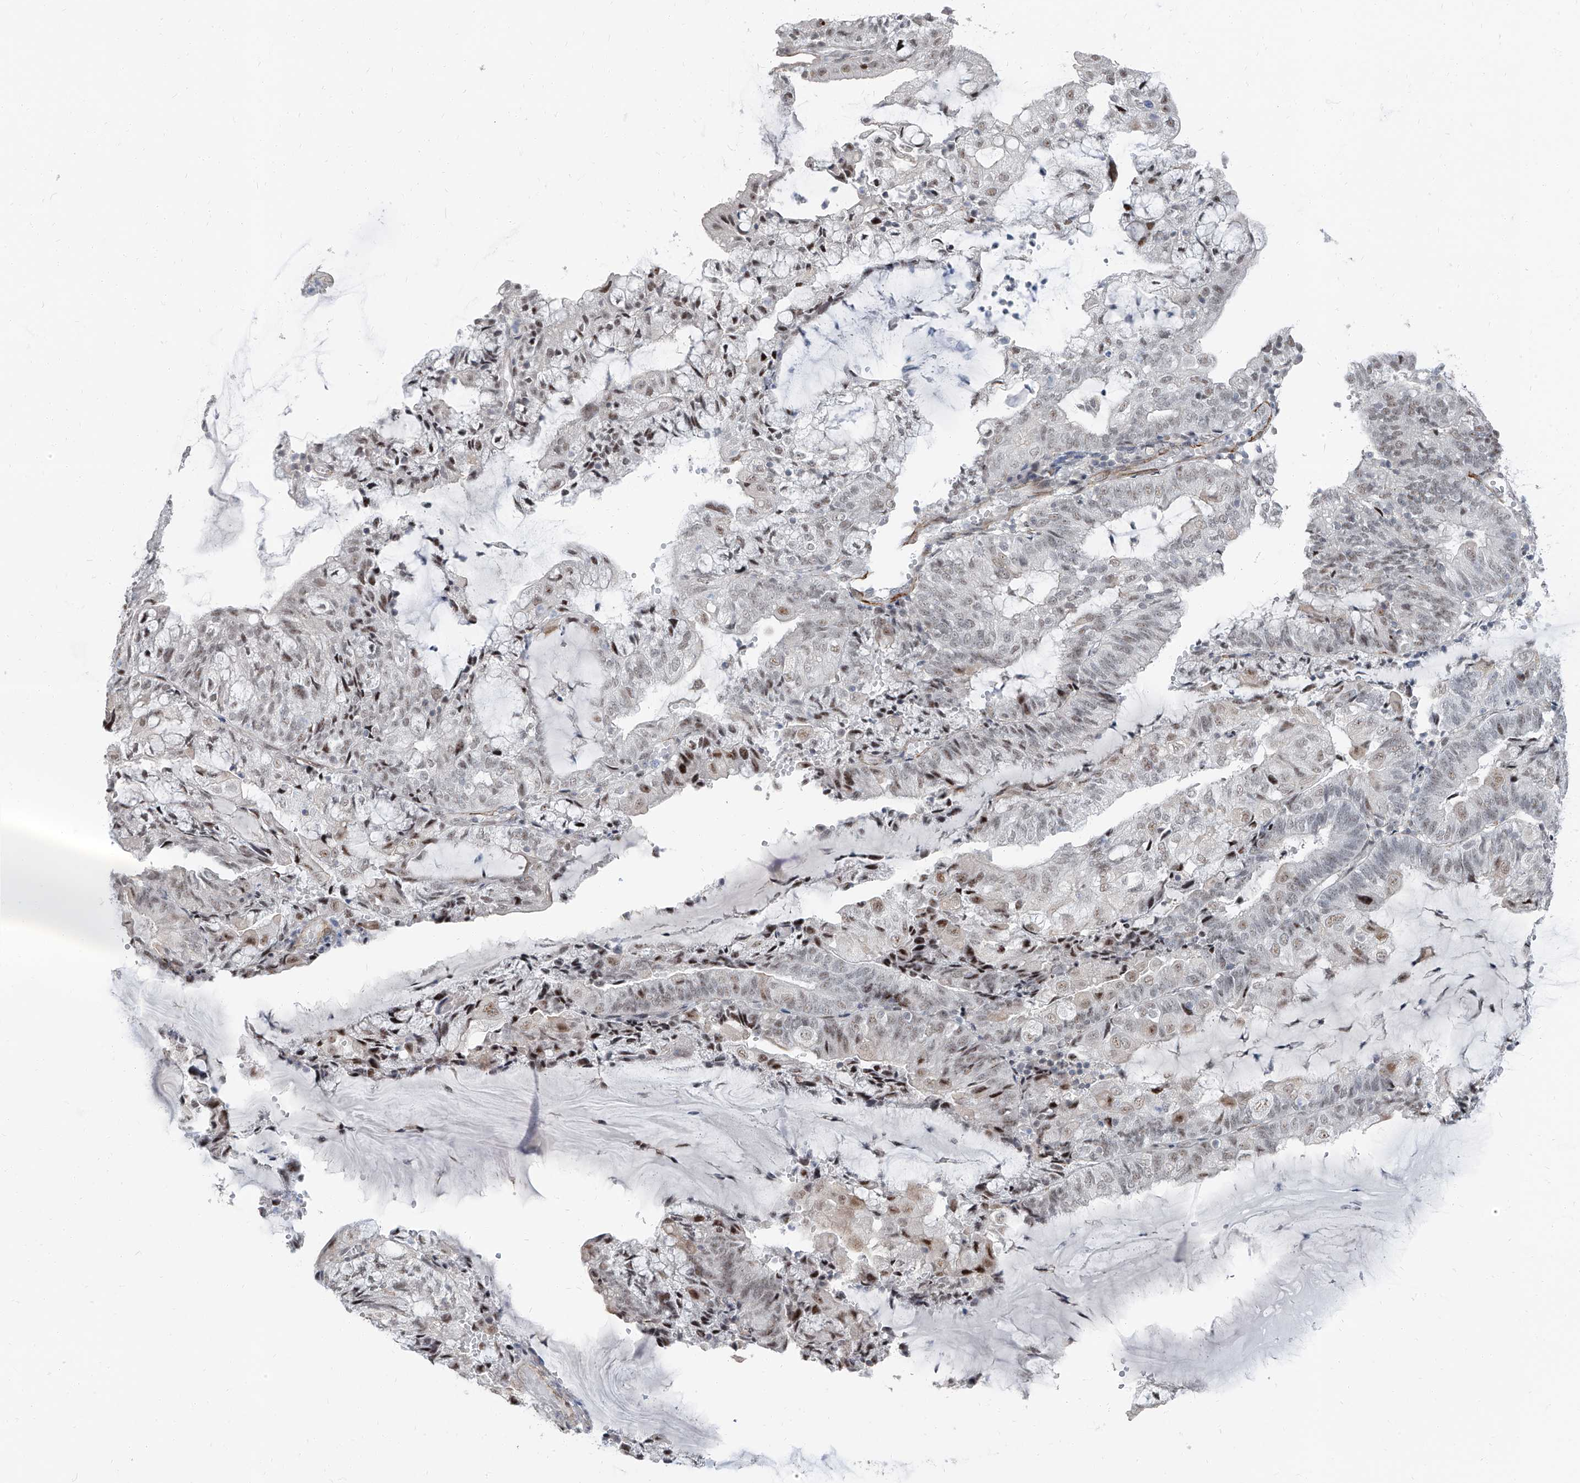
{"staining": {"intensity": "weak", "quantity": "25%-75%", "location": "nuclear"}, "tissue": "endometrial cancer", "cell_type": "Tumor cells", "image_type": "cancer", "snomed": [{"axis": "morphology", "description": "Adenocarcinoma, NOS"}, {"axis": "topography", "description": "Endometrium"}], "caption": "Approximately 25%-75% of tumor cells in endometrial cancer (adenocarcinoma) reveal weak nuclear protein staining as visualized by brown immunohistochemical staining.", "gene": "TXLNB", "patient": {"sex": "female", "age": 81}}